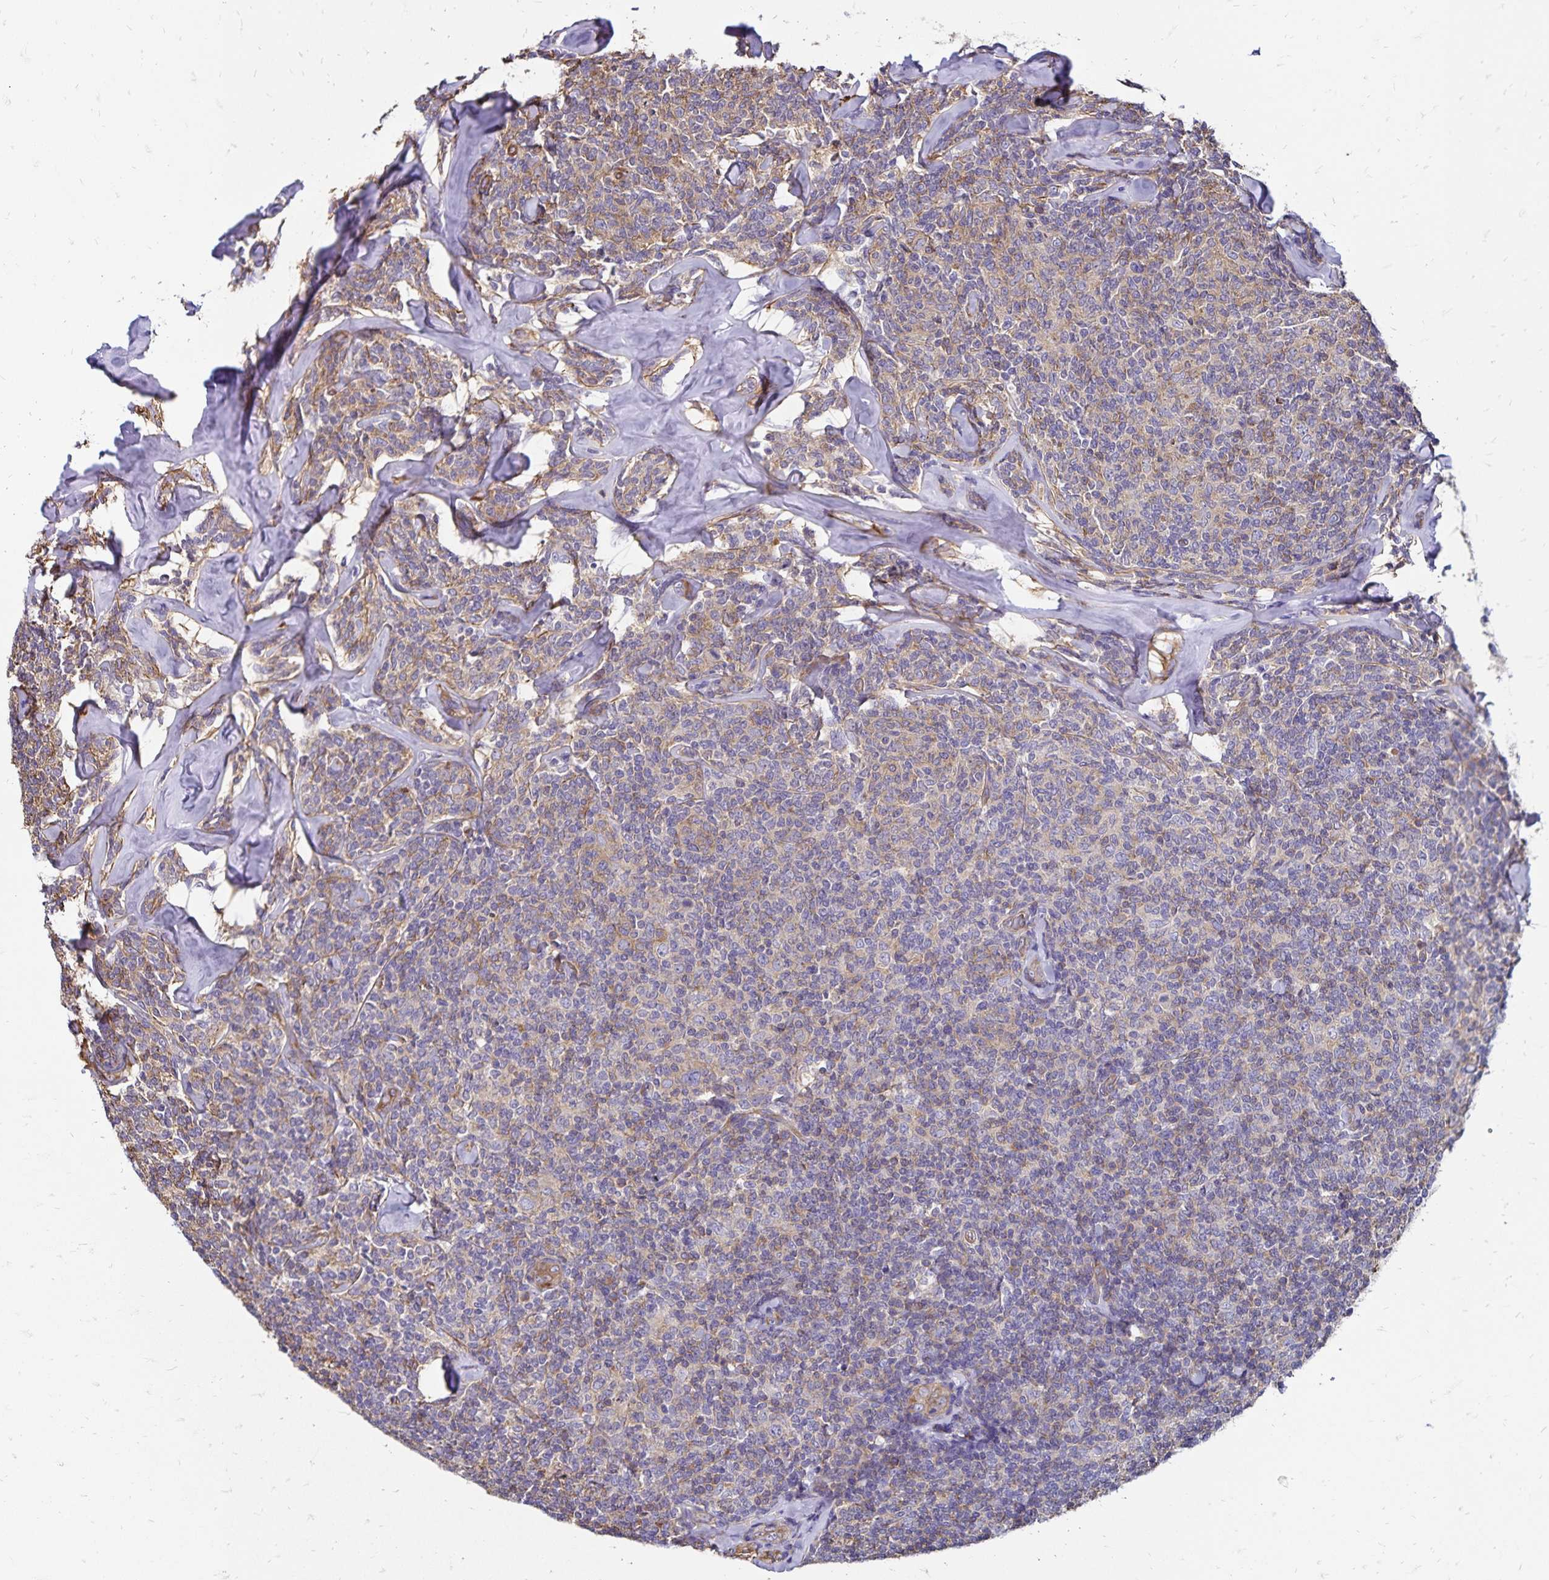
{"staining": {"intensity": "weak", "quantity": "<25%", "location": "cytoplasmic/membranous"}, "tissue": "lymphoma", "cell_type": "Tumor cells", "image_type": "cancer", "snomed": [{"axis": "morphology", "description": "Malignant lymphoma, non-Hodgkin's type, Low grade"}, {"axis": "topography", "description": "Lymph node"}], "caption": "The micrograph demonstrates no significant staining in tumor cells of low-grade malignant lymphoma, non-Hodgkin's type.", "gene": "RPRML", "patient": {"sex": "female", "age": 56}}